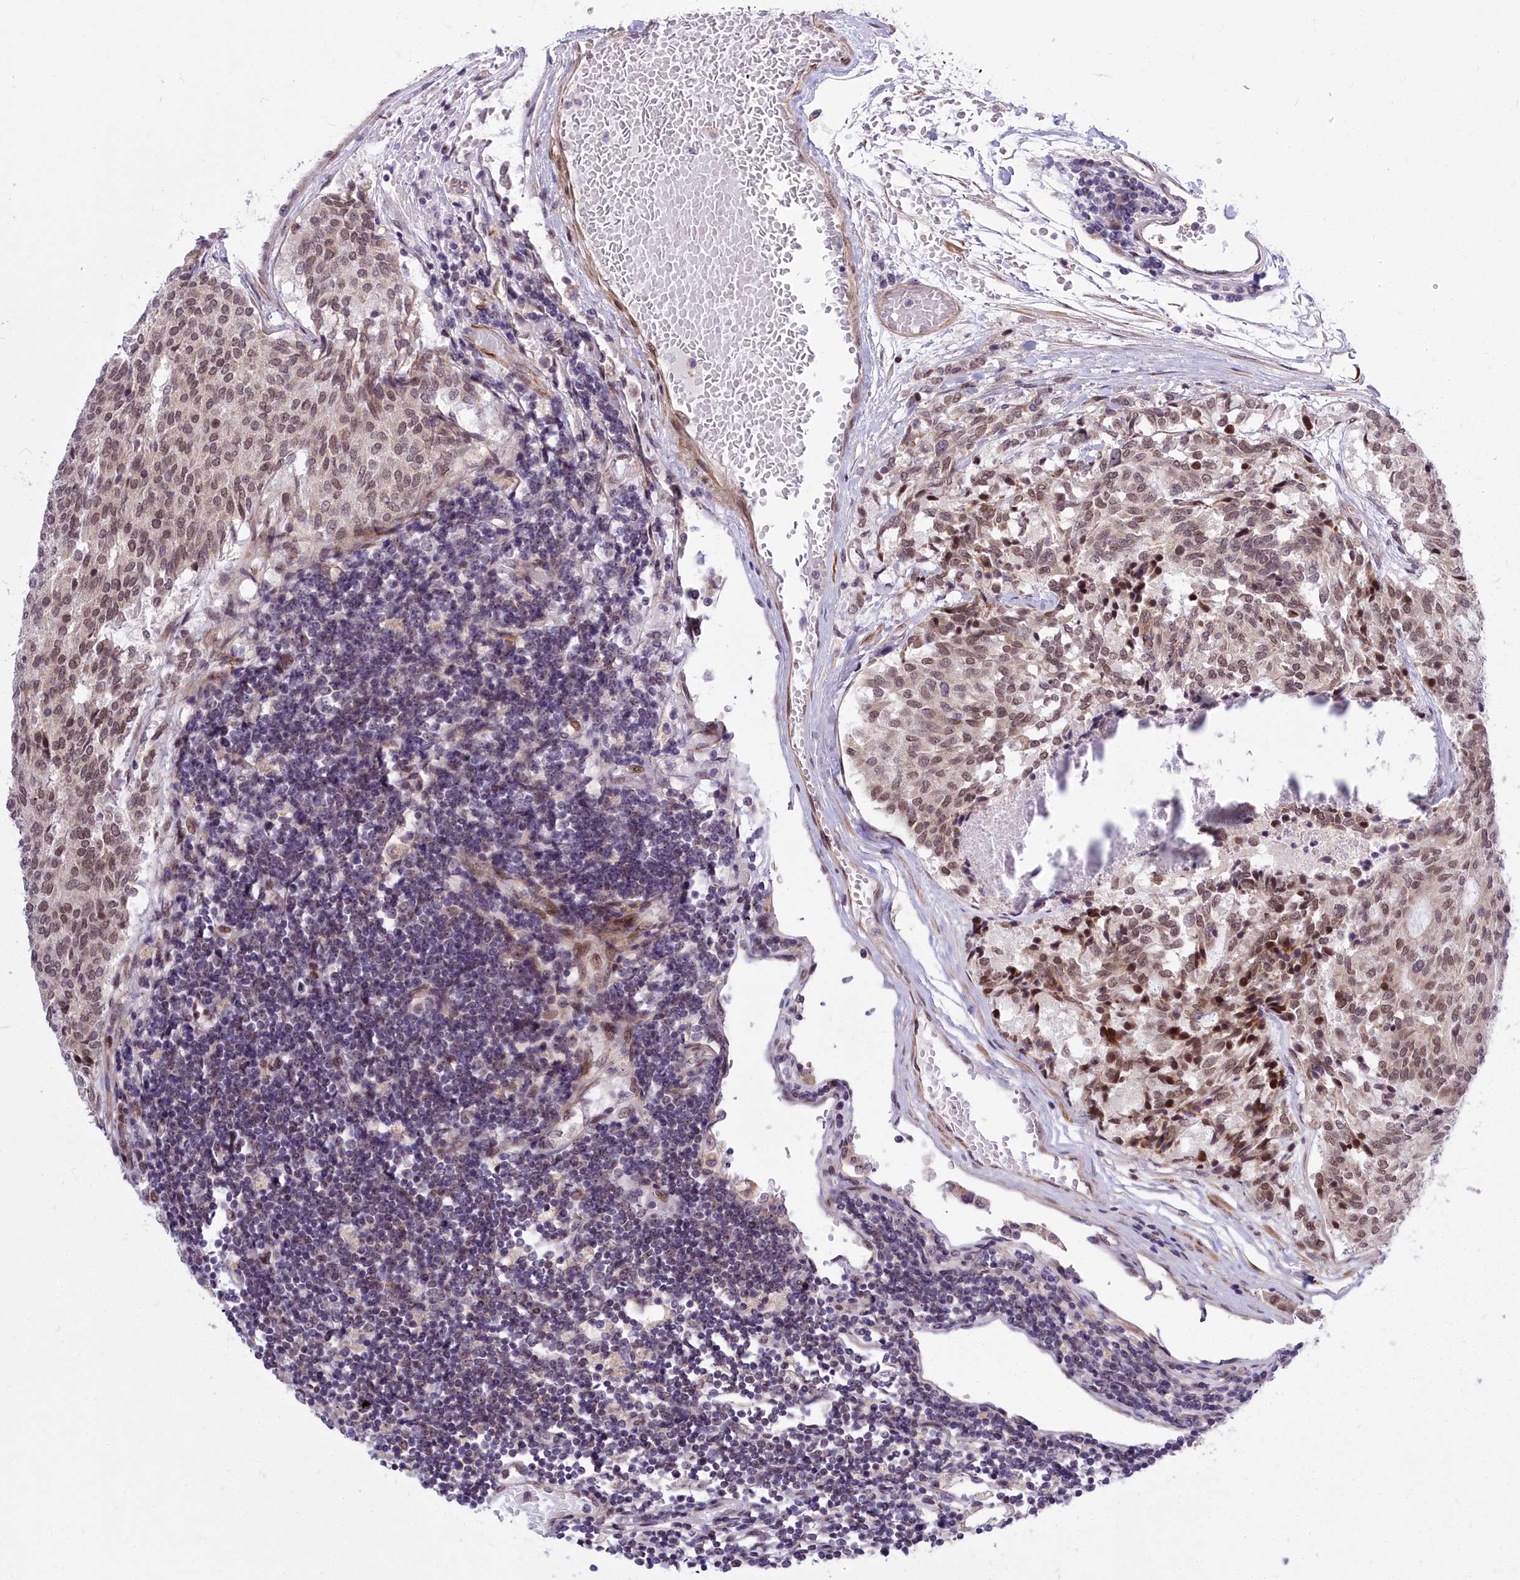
{"staining": {"intensity": "moderate", "quantity": ">75%", "location": "nuclear"}, "tissue": "carcinoid", "cell_type": "Tumor cells", "image_type": "cancer", "snomed": [{"axis": "morphology", "description": "Carcinoid, malignant, NOS"}, {"axis": "topography", "description": "Pancreas"}], "caption": "Immunohistochemistry of human malignant carcinoid demonstrates medium levels of moderate nuclear staining in approximately >75% of tumor cells.", "gene": "ABCB8", "patient": {"sex": "female", "age": 54}}